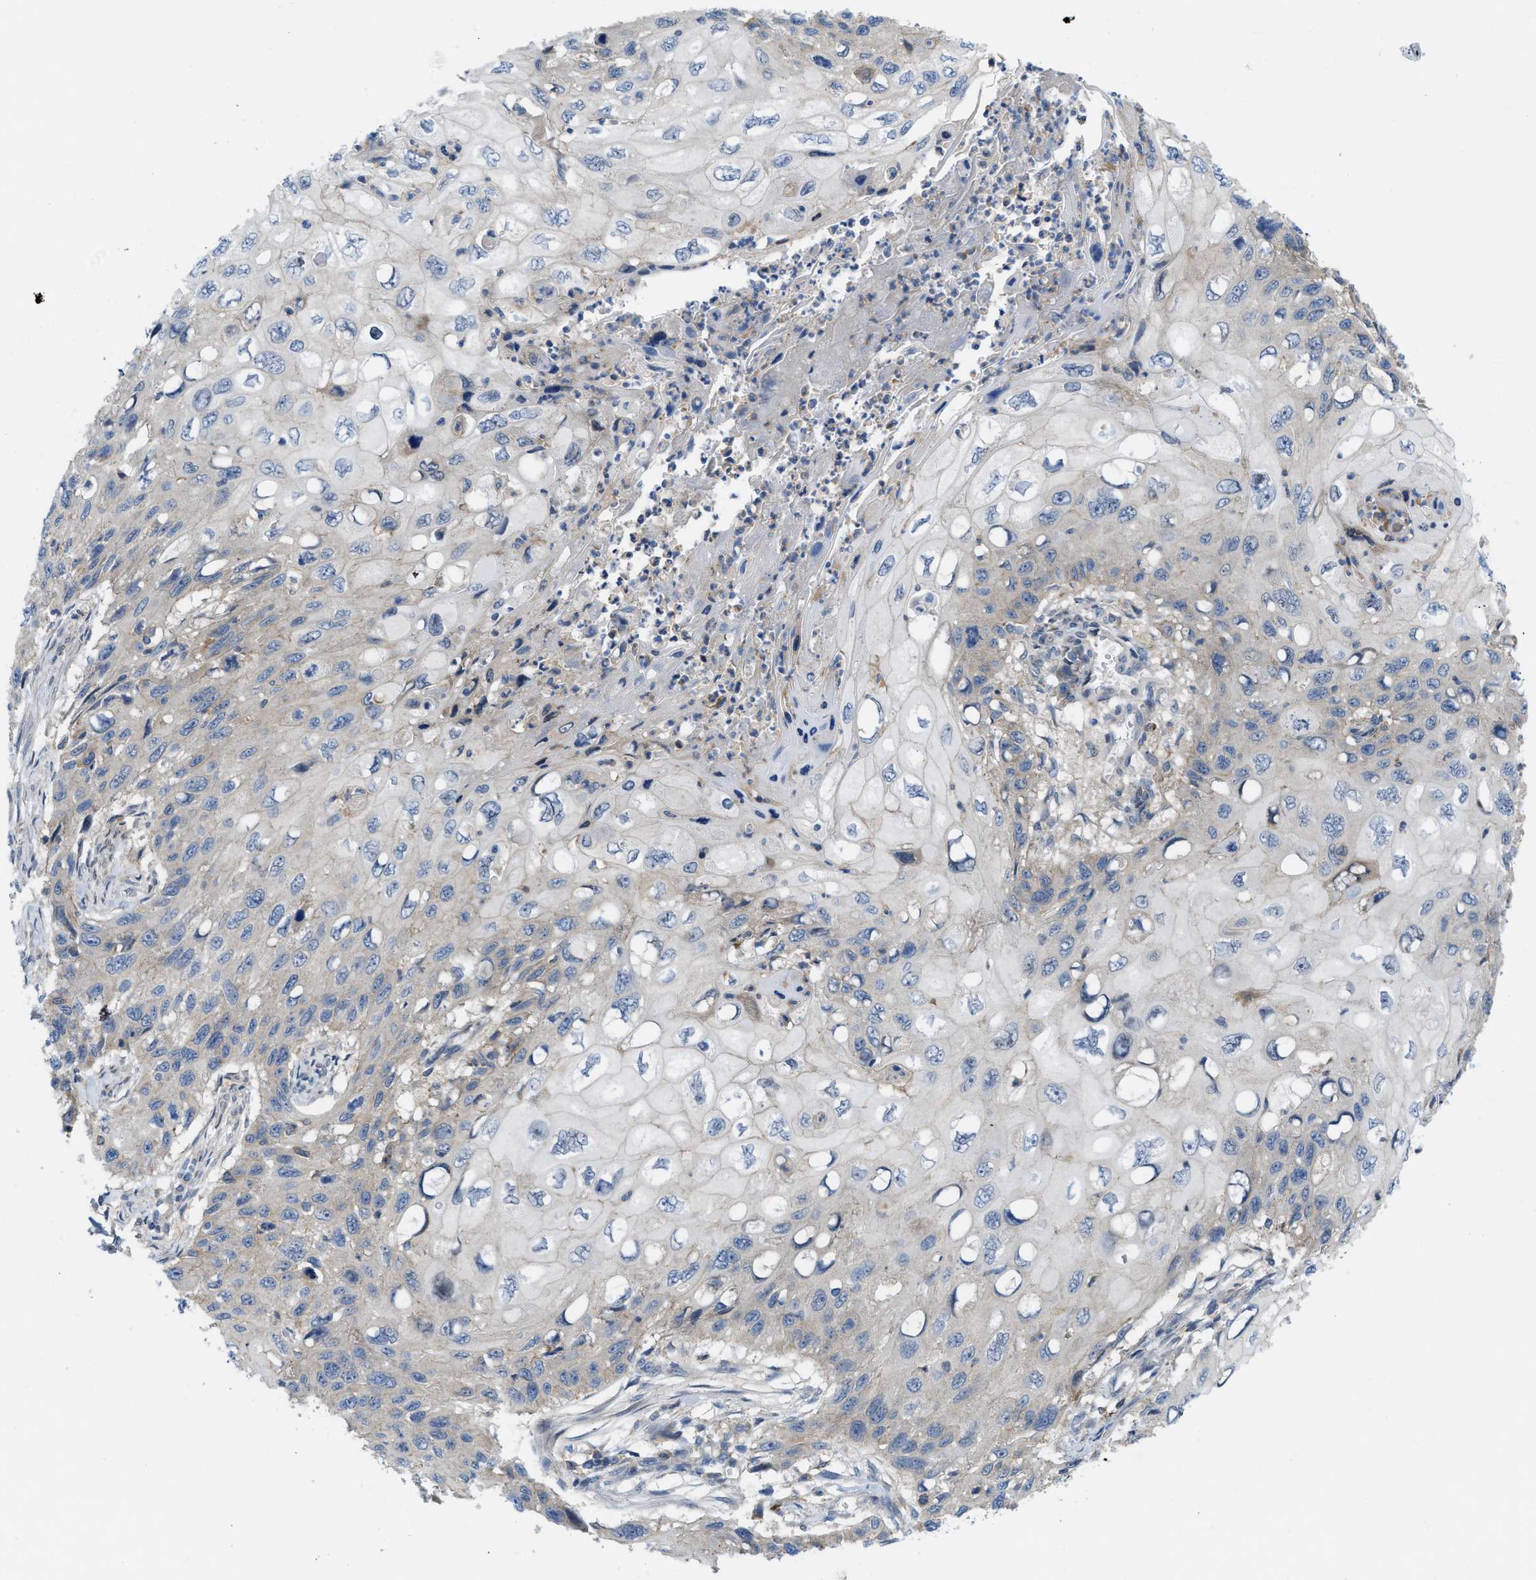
{"staining": {"intensity": "weak", "quantity": "<25%", "location": "cytoplasmic/membranous"}, "tissue": "cervical cancer", "cell_type": "Tumor cells", "image_type": "cancer", "snomed": [{"axis": "morphology", "description": "Squamous cell carcinoma, NOS"}, {"axis": "topography", "description": "Cervix"}], "caption": "This is a histopathology image of immunohistochemistry (IHC) staining of cervical squamous cell carcinoma, which shows no positivity in tumor cells. Brightfield microscopy of immunohistochemistry (IHC) stained with DAB (brown) and hematoxylin (blue), captured at high magnification.", "gene": "MYO18A", "patient": {"sex": "female", "age": 70}}